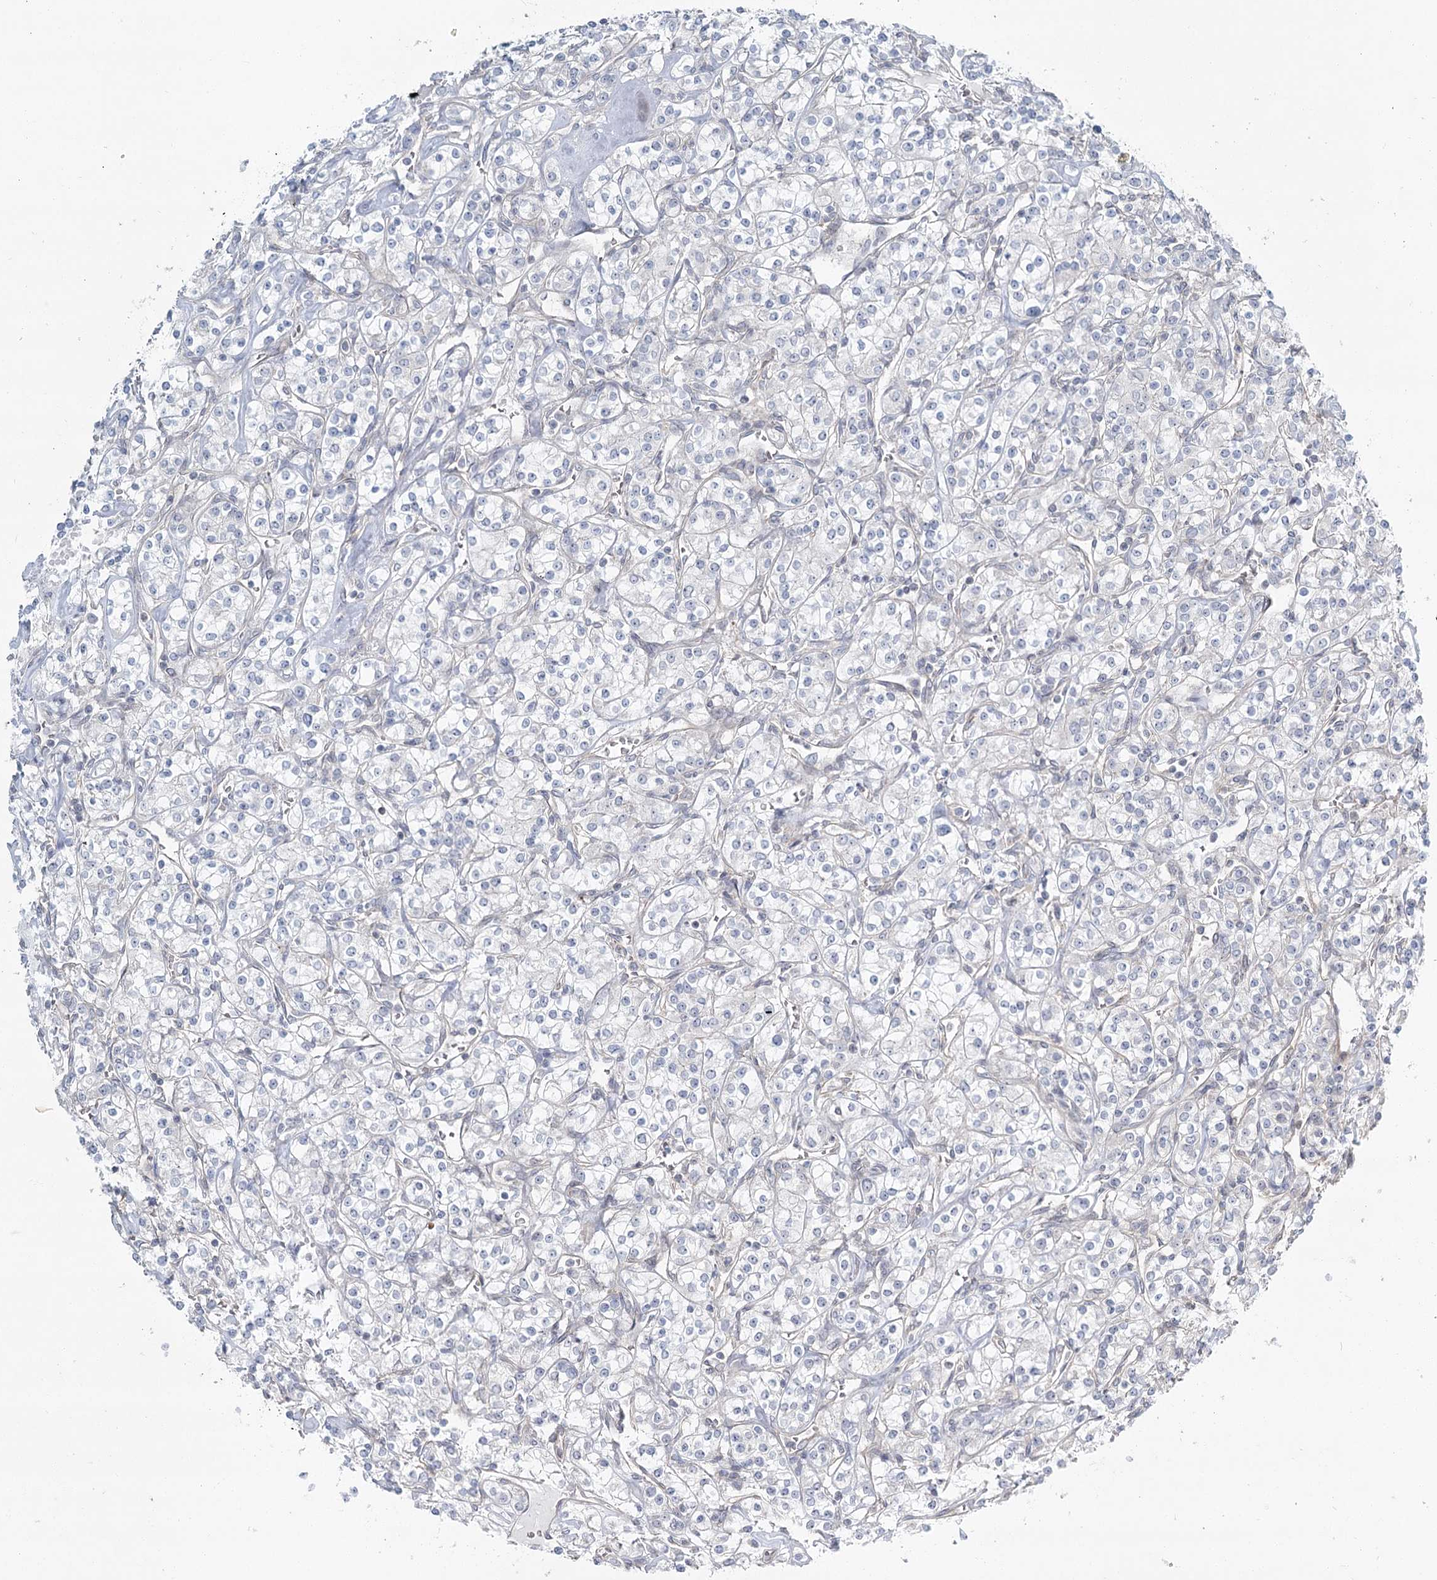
{"staining": {"intensity": "negative", "quantity": "none", "location": "none"}, "tissue": "renal cancer", "cell_type": "Tumor cells", "image_type": "cancer", "snomed": [{"axis": "morphology", "description": "Adenocarcinoma, NOS"}, {"axis": "topography", "description": "Kidney"}], "caption": "IHC of renal cancer displays no staining in tumor cells.", "gene": "SPINK13", "patient": {"sex": "male", "age": 77}}